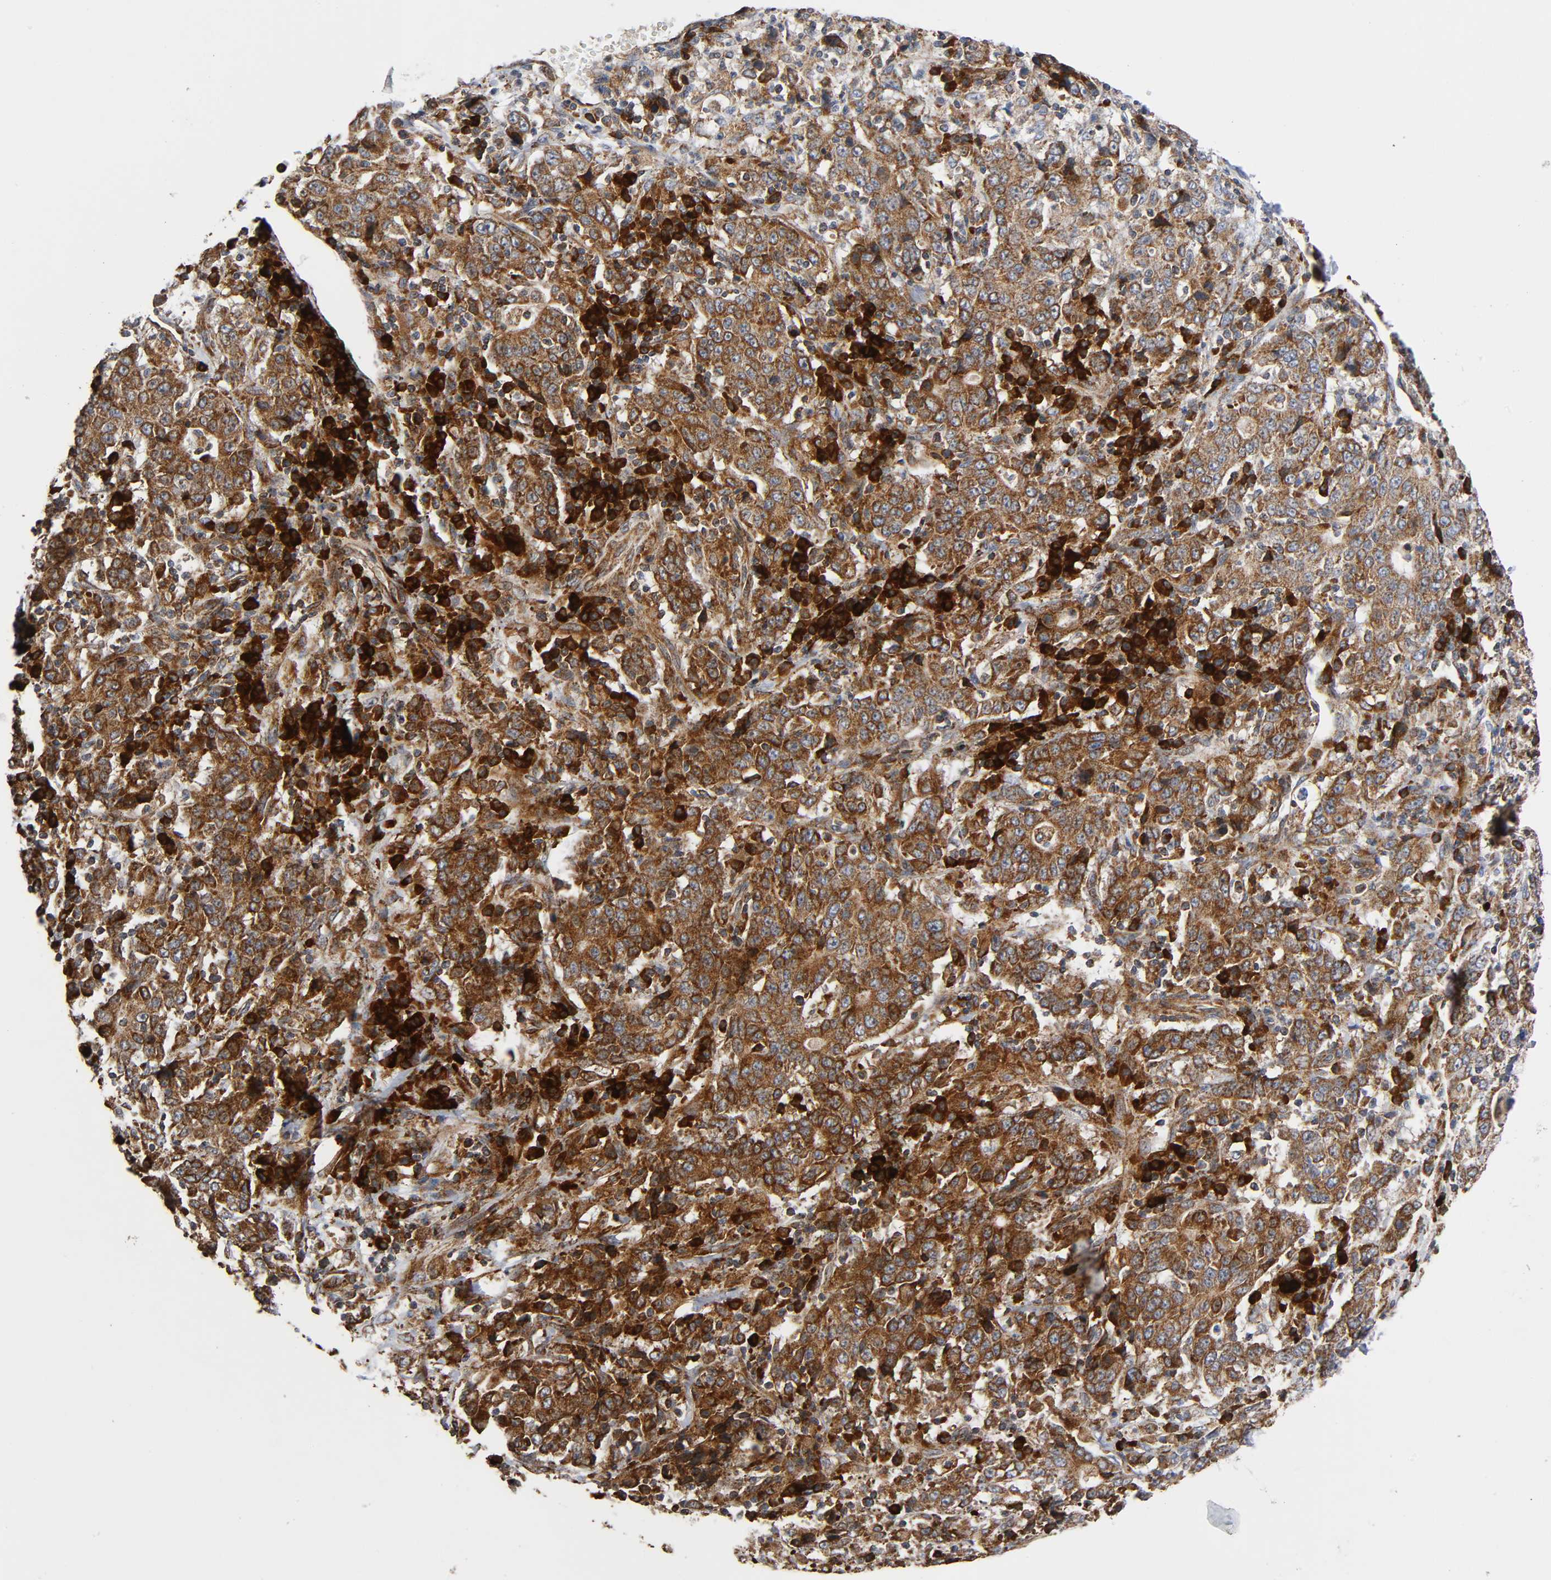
{"staining": {"intensity": "strong", "quantity": "25%-75%", "location": "cytoplasmic/membranous"}, "tissue": "stomach cancer", "cell_type": "Tumor cells", "image_type": "cancer", "snomed": [{"axis": "morphology", "description": "Normal tissue, NOS"}, {"axis": "morphology", "description": "Adenocarcinoma, NOS"}, {"axis": "topography", "description": "Stomach, upper"}, {"axis": "topography", "description": "Stomach"}], "caption": "Immunohistochemical staining of adenocarcinoma (stomach) exhibits high levels of strong cytoplasmic/membranous staining in approximately 25%-75% of tumor cells.", "gene": "MAP3K1", "patient": {"sex": "male", "age": 59}}